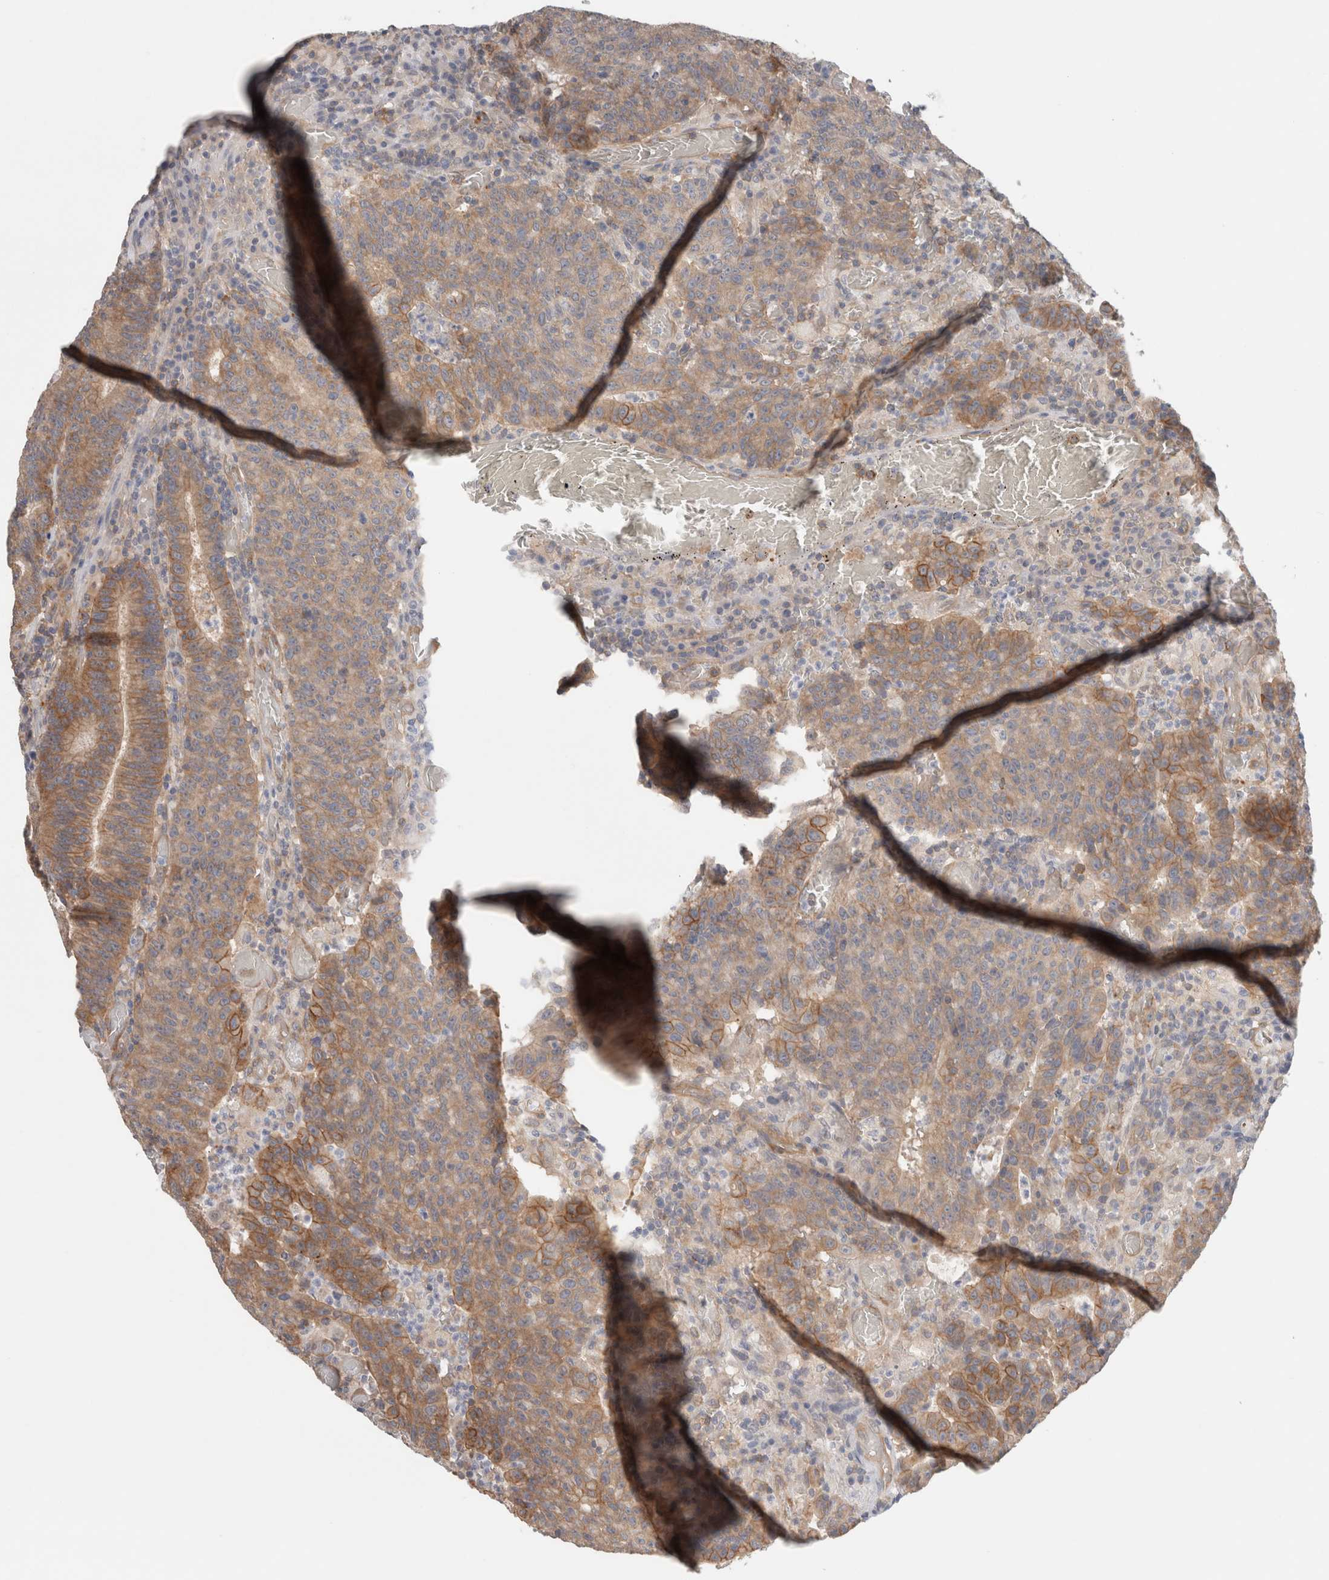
{"staining": {"intensity": "moderate", "quantity": ">75%", "location": "cytoplasmic/membranous"}, "tissue": "colorectal cancer", "cell_type": "Tumor cells", "image_type": "cancer", "snomed": [{"axis": "morphology", "description": "Adenocarcinoma, NOS"}, {"axis": "topography", "description": "Colon"}], "caption": "Protein staining of colorectal adenocarcinoma tissue exhibits moderate cytoplasmic/membranous staining in approximately >75% of tumor cells.", "gene": "RASAL2", "patient": {"sex": "female", "age": 75}}